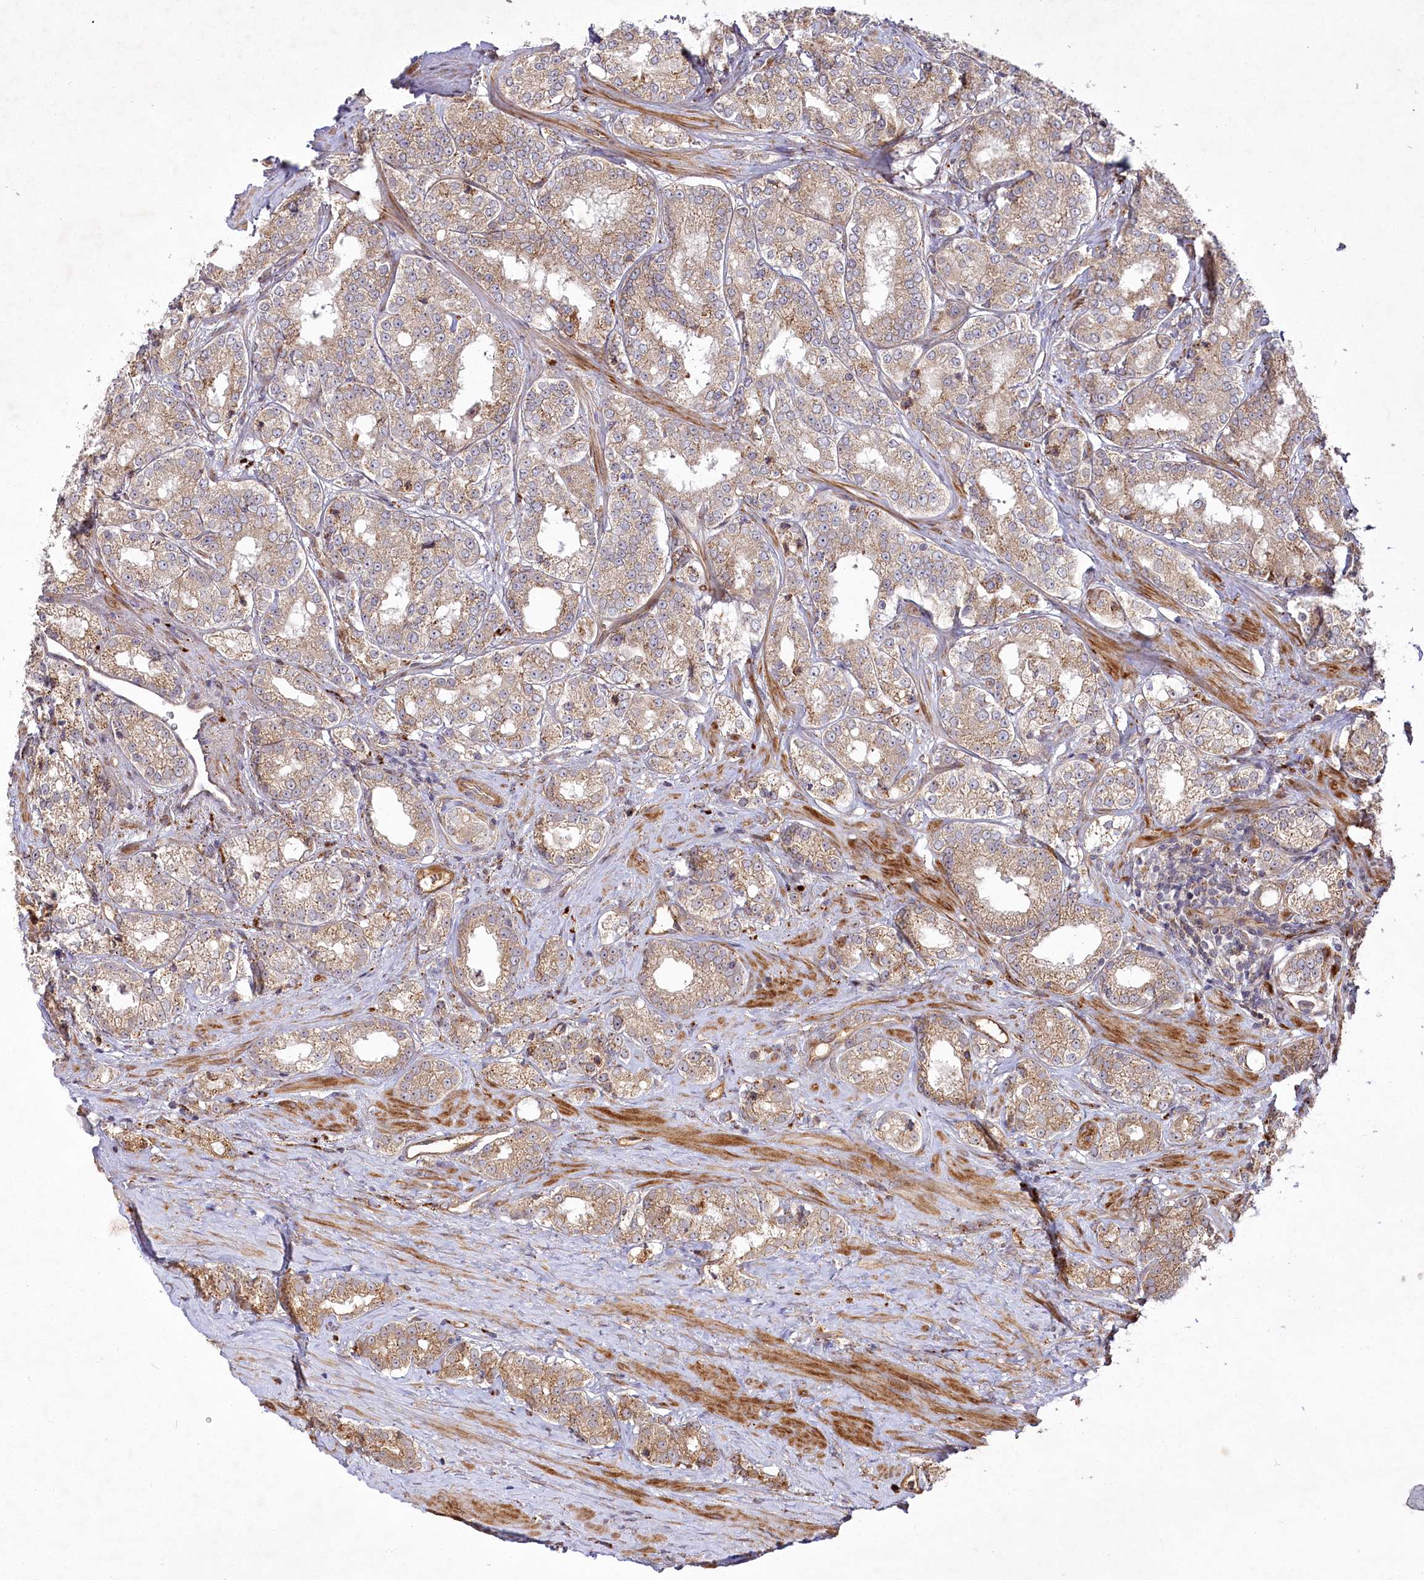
{"staining": {"intensity": "weak", "quantity": ">75%", "location": "cytoplasmic/membranous"}, "tissue": "prostate cancer", "cell_type": "Tumor cells", "image_type": "cancer", "snomed": [{"axis": "morphology", "description": "Normal tissue, NOS"}, {"axis": "morphology", "description": "Adenocarcinoma, High grade"}, {"axis": "topography", "description": "Prostate"}], "caption": "The photomicrograph reveals staining of prostate cancer, revealing weak cytoplasmic/membranous protein expression (brown color) within tumor cells.", "gene": "PSTK", "patient": {"sex": "male", "age": 83}}